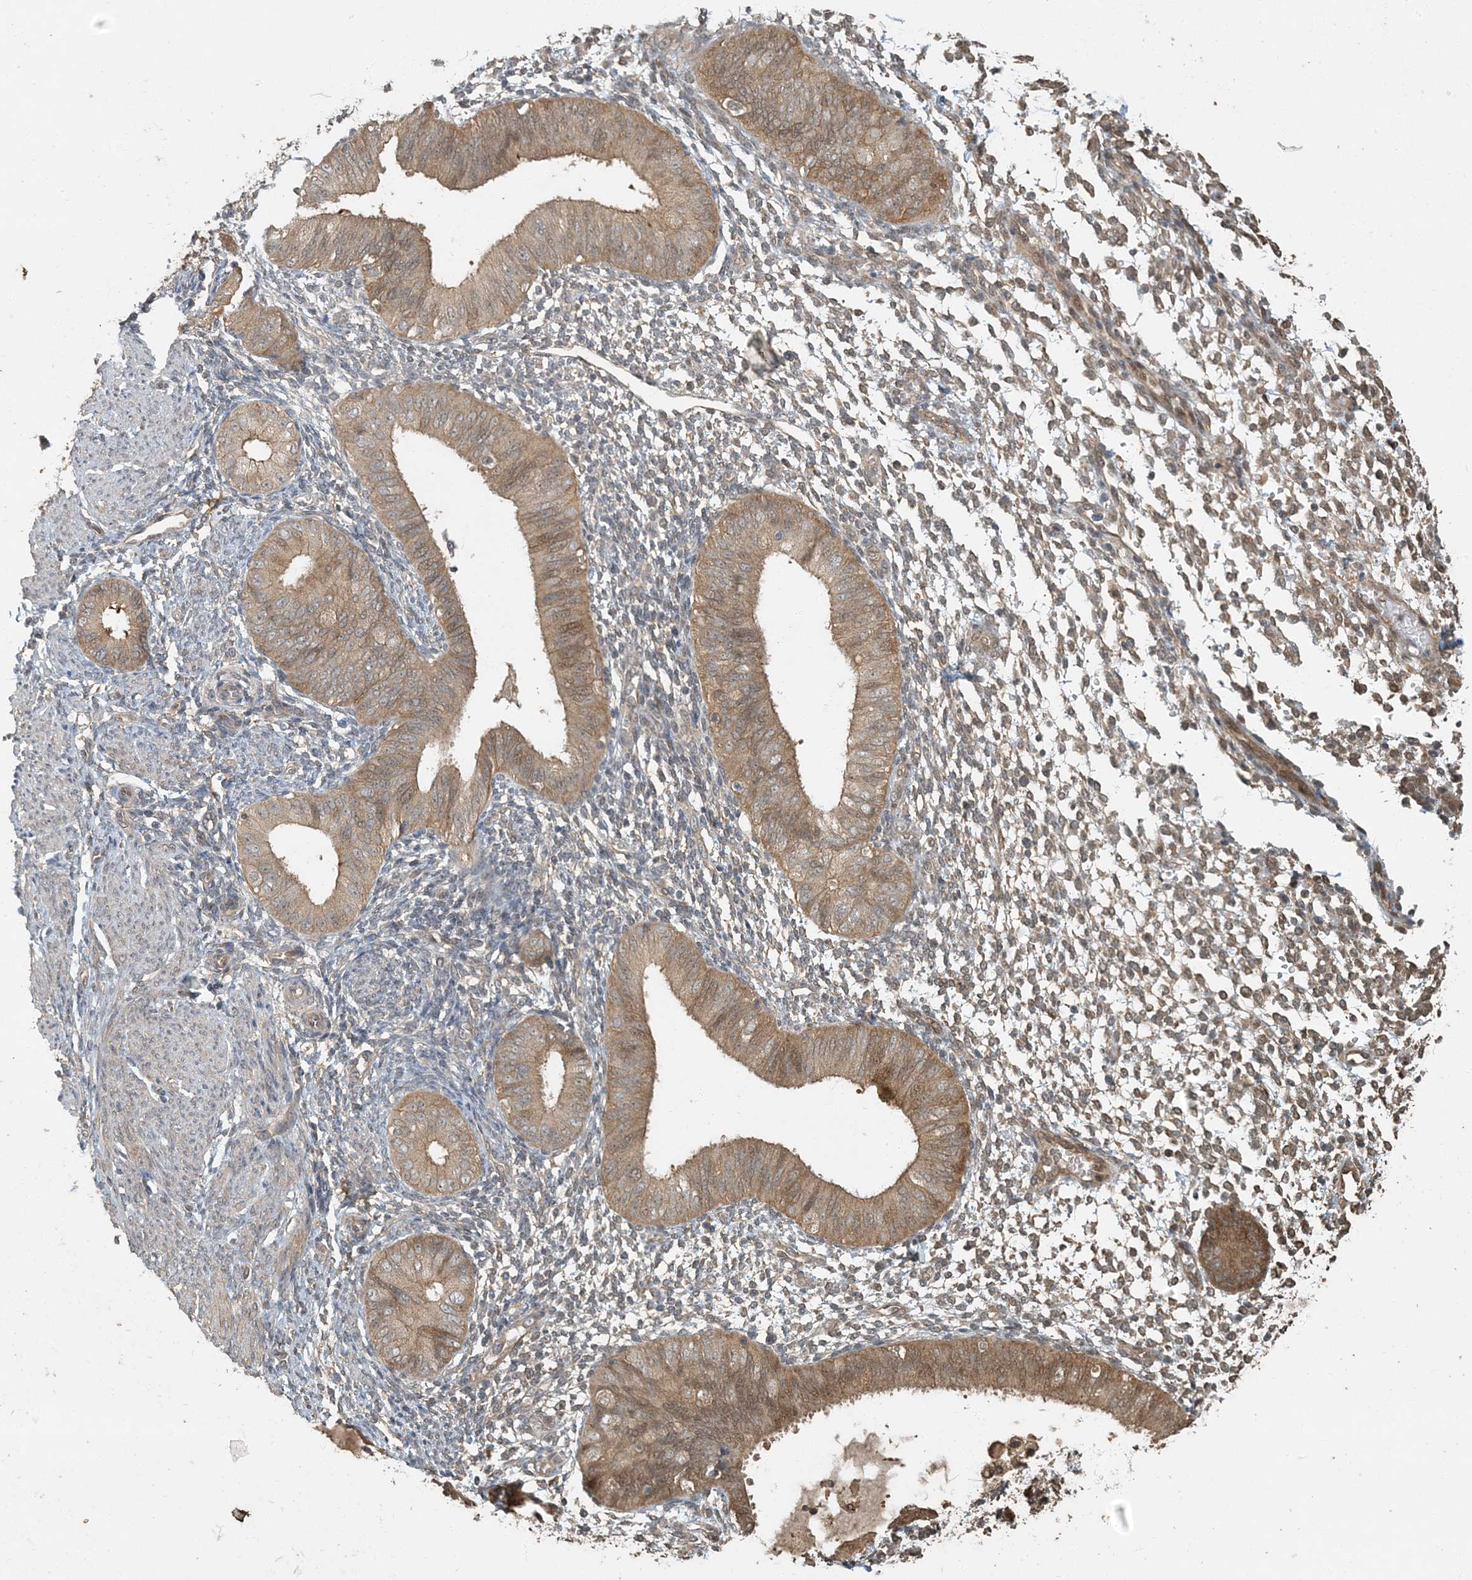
{"staining": {"intensity": "weak", "quantity": "25%-75%", "location": "cytoplasmic/membranous"}, "tissue": "endometrium", "cell_type": "Cells in endometrial stroma", "image_type": "normal", "snomed": [{"axis": "morphology", "description": "Normal tissue, NOS"}, {"axis": "topography", "description": "Uterus"}, {"axis": "topography", "description": "Endometrium"}], "caption": "Immunohistochemistry (DAB (3,3'-diaminobenzidine)) staining of benign human endometrium exhibits weak cytoplasmic/membranous protein staining in approximately 25%-75% of cells in endometrial stroma.", "gene": "AK9", "patient": {"sex": "female", "age": 48}}